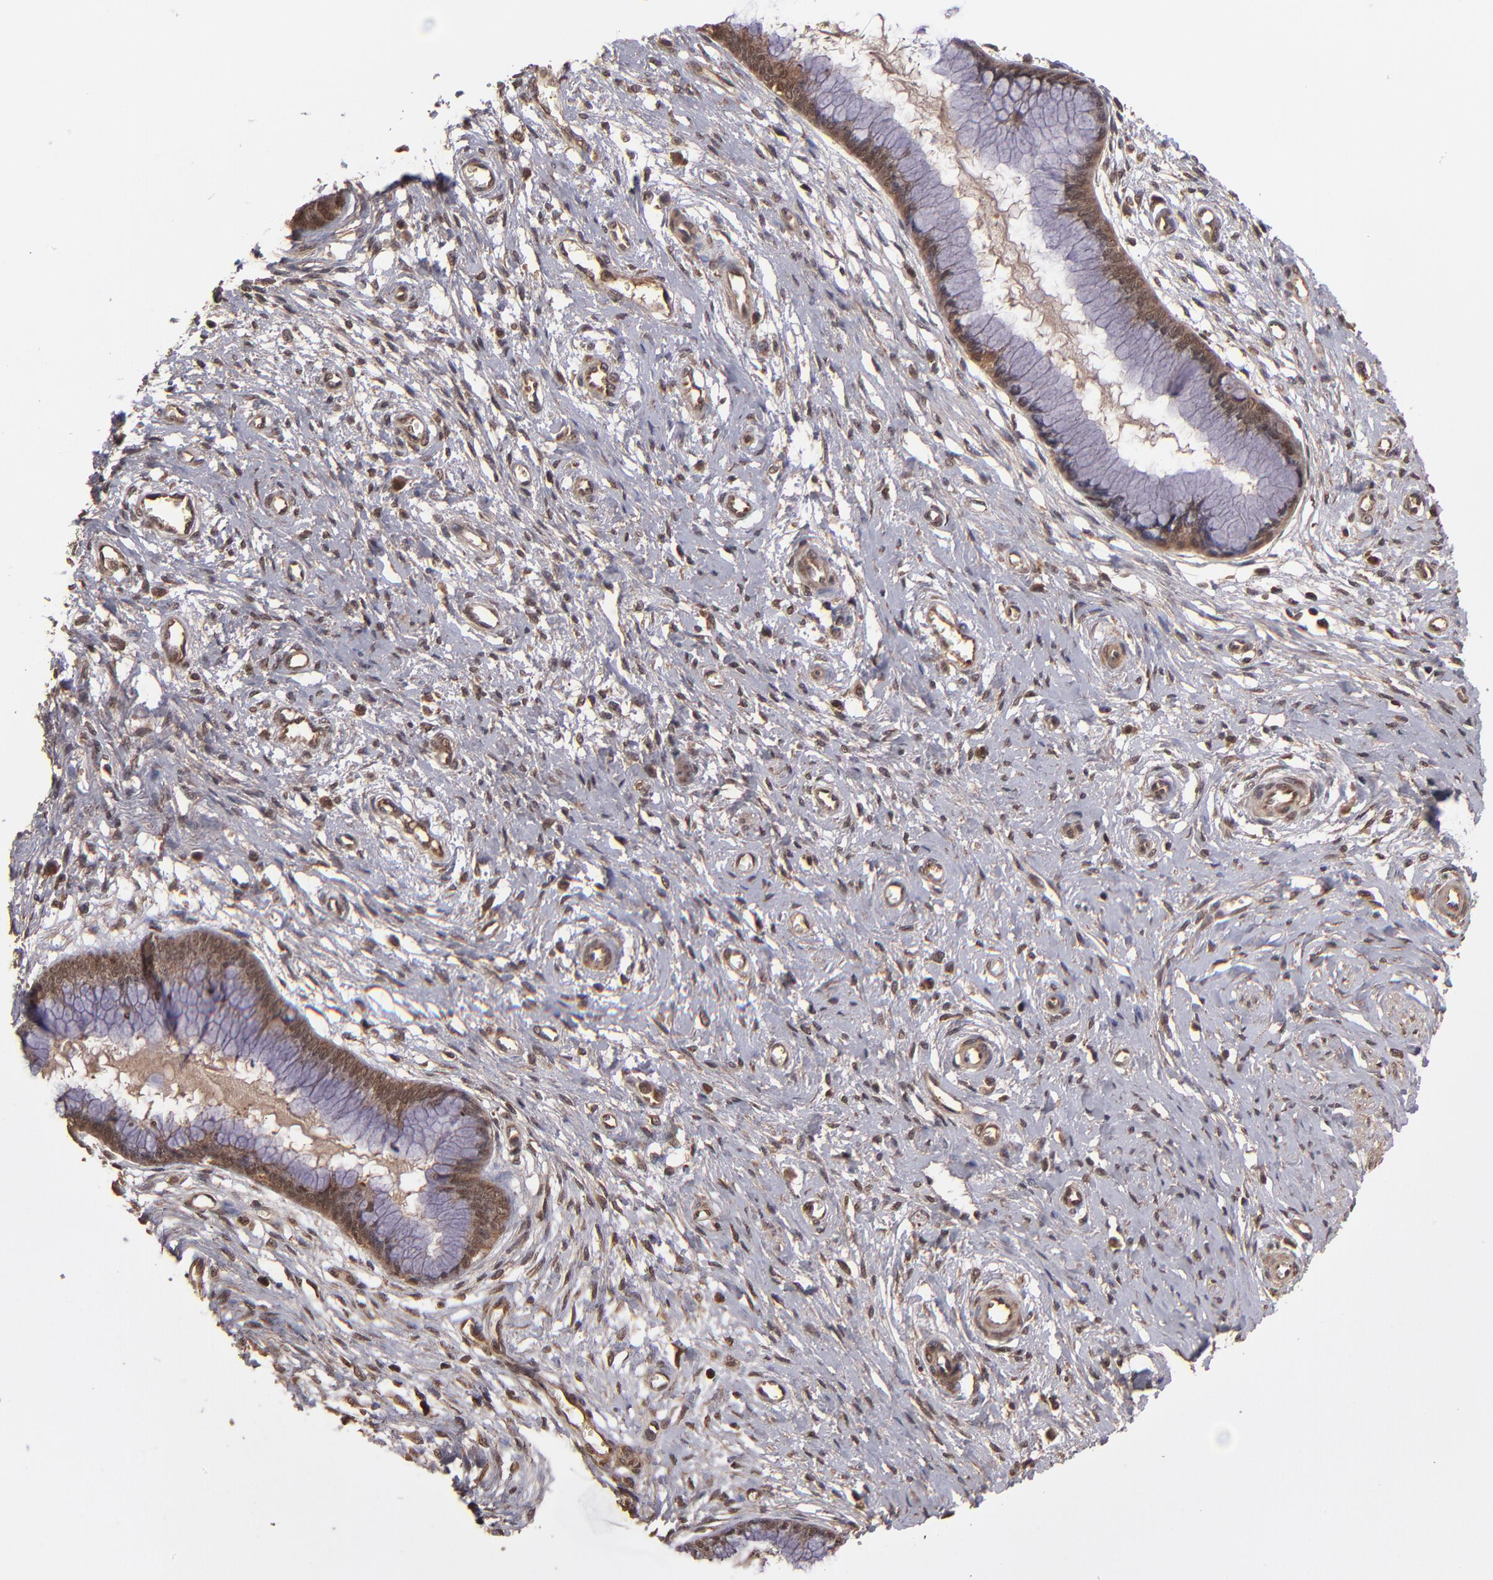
{"staining": {"intensity": "strong", "quantity": ">75%", "location": "cytoplasmic/membranous"}, "tissue": "cervix", "cell_type": "Glandular cells", "image_type": "normal", "snomed": [{"axis": "morphology", "description": "Normal tissue, NOS"}, {"axis": "topography", "description": "Cervix"}], "caption": "Protein analysis of unremarkable cervix displays strong cytoplasmic/membranous staining in approximately >75% of glandular cells.", "gene": "NFE2L2", "patient": {"sex": "female", "age": 55}}